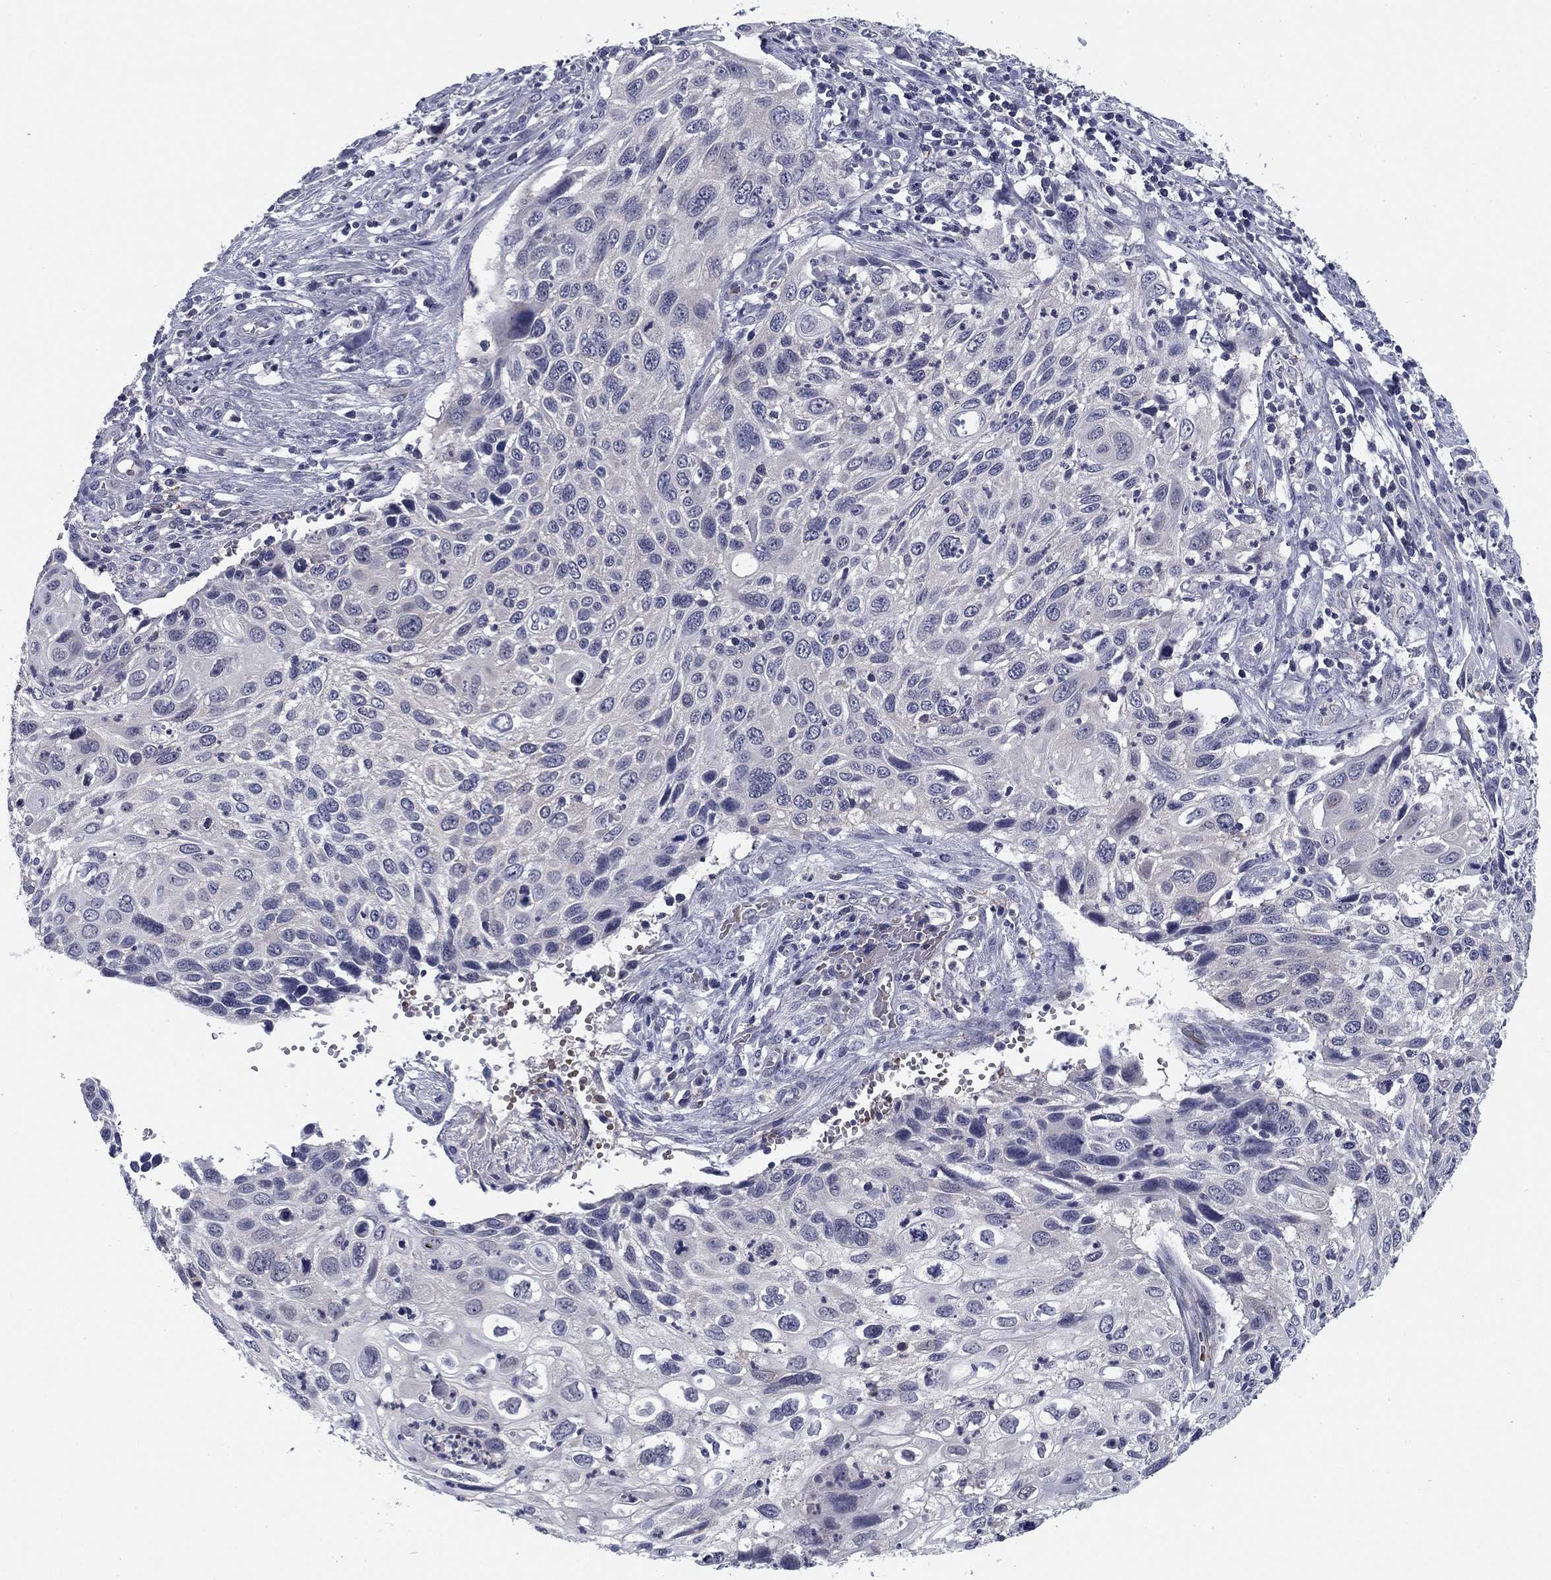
{"staining": {"intensity": "negative", "quantity": "none", "location": "none"}, "tissue": "cervical cancer", "cell_type": "Tumor cells", "image_type": "cancer", "snomed": [{"axis": "morphology", "description": "Squamous cell carcinoma, NOS"}, {"axis": "topography", "description": "Cervix"}], "caption": "Immunohistochemistry (IHC) of human cervical cancer (squamous cell carcinoma) exhibits no expression in tumor cells.", "gene": "REXO5", "patient": {"sex": "female", "age": 70}}